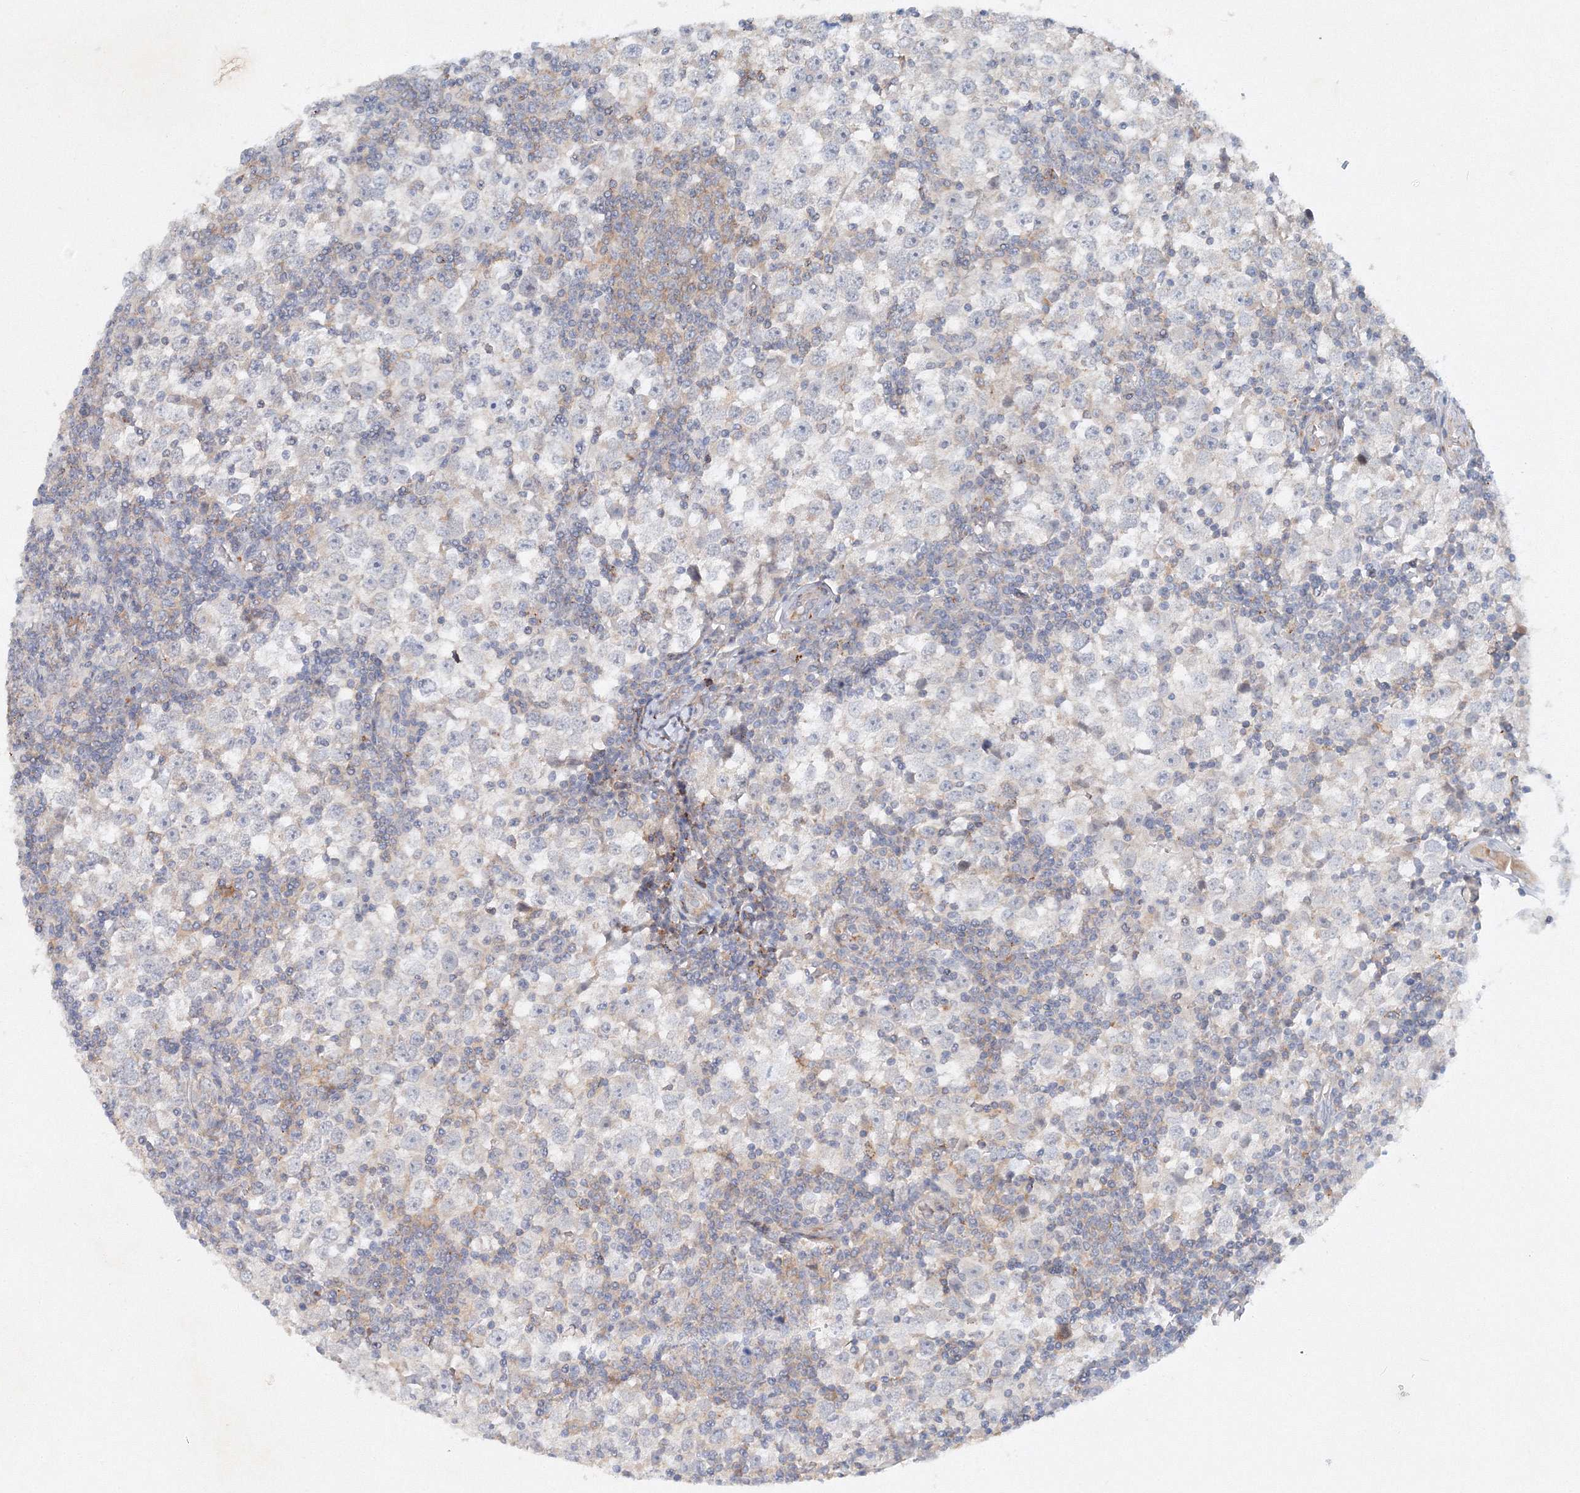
{"staining": {"intensity": "negative", "quantity": "none", "location": "none"}, "tissue": "testis cancer", "cell_type": "Tumor cells", "image_type": "cancer", "snomed": [{"axis": "morphology", "description": "Seminoma, NOS"}, {"axis": "topography", "description": "Testis"}], "caption": "This is an immunohistochemistry (IHC) image of human testis seminoma. There is no positivity in tumor cells.", "gene": "SH3BP5", "patient": {"sex": "male", "age": 65}}